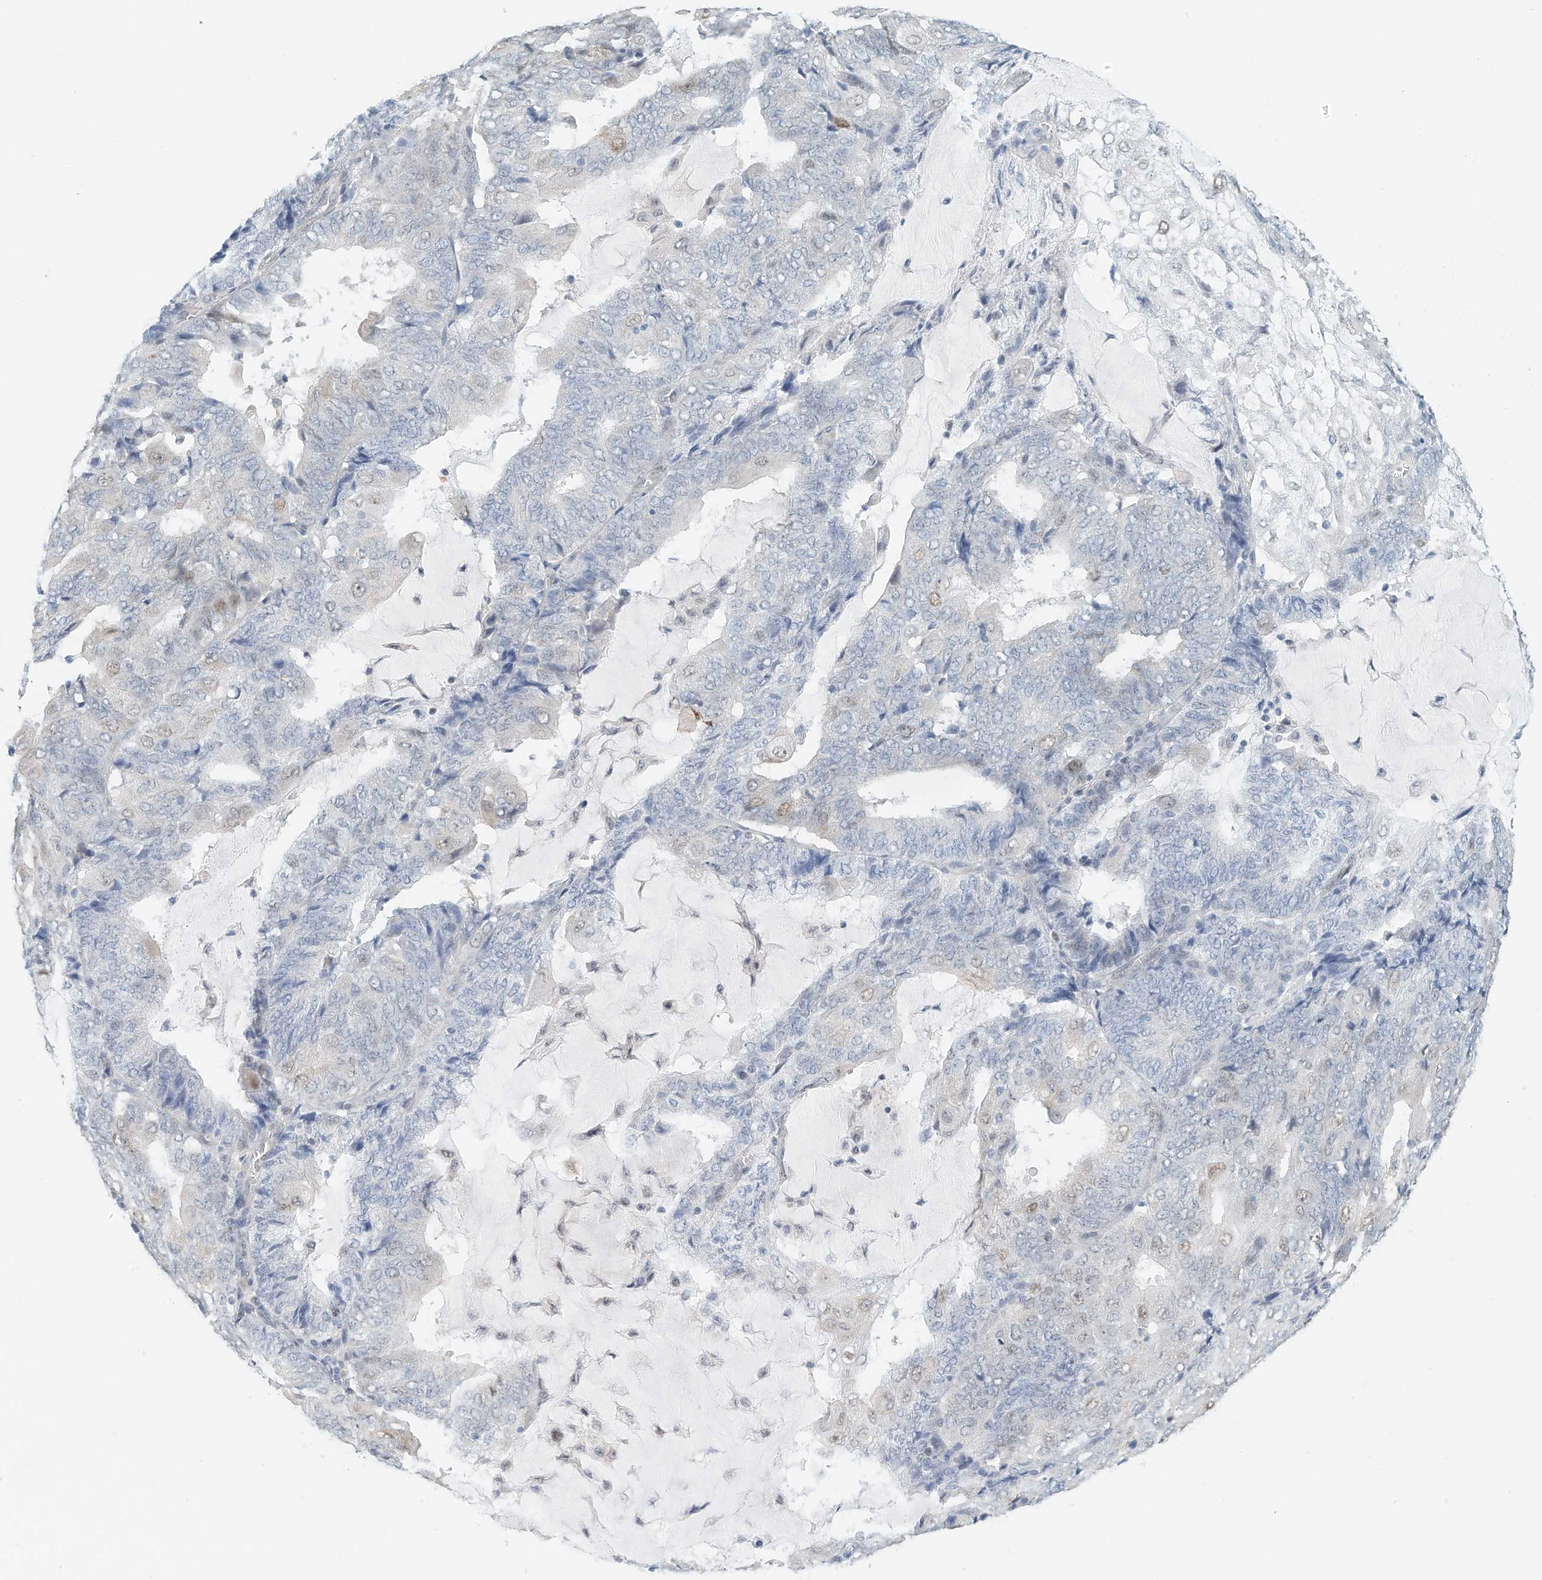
{"staining": {"intensity": "negative", "quantity": "none", "location": "none"}, "tissue": "endometrial cancer", "cell_type": "Tumor cells", "image_type": "cancer", "snomed": [{"axis": "morphology", "description": "Adenocarcinoma, NOS"}, {"axis": "topography", "description": "Endometrium"}], "caption": "An immunohistochemistry (IHC) micrograph of endometrial adenocarcinoma is shown. There is no staining in tumor cells of endometrial adenocarcinoma.", "gene": "ARHGAP28", "patient": {"sex": "female", "age": 81}}